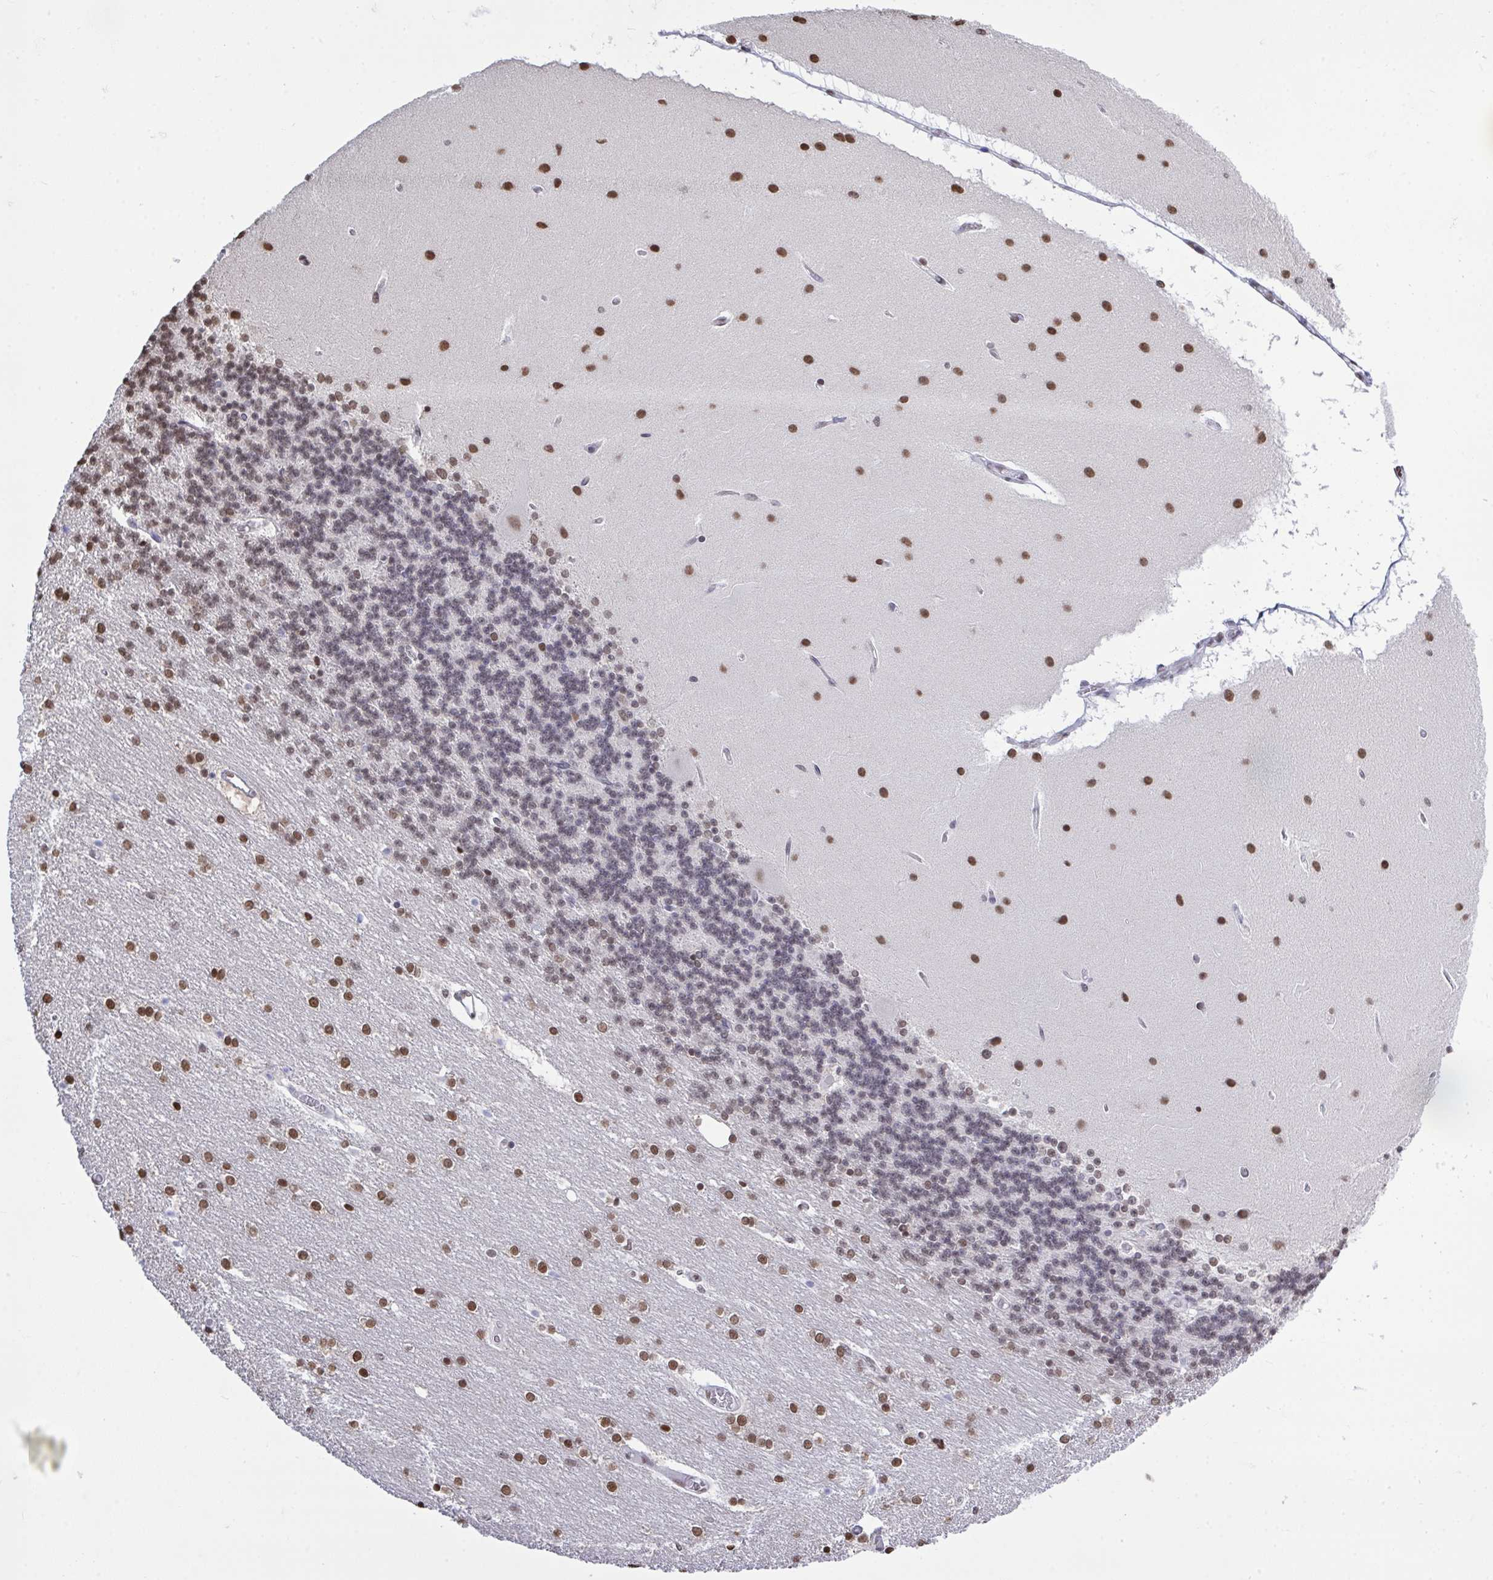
{"staining": {"intensity": "moderate", "quantity": "25%-75%", "location": "nuclear"}, "tissue": "cerebellum", "cell_type": "Cells in granular layer", "image_type": "normal", "snomed": [{"axis": "morphology", "description": "Normal tissue, NOS"}, {"axis": "topography", "description": "Cerebellum"}], "caption": "Immunohistochemical staining of unremarkable human cerebellum displays medium levels of moderate nuclear positivity in about 25%-75% of cells in granular layer. (DAB IHC with brightfield microscopy, high magnification).", "gene": "HNRNPDL", "patient": {"sex": "female", "age": 54}}